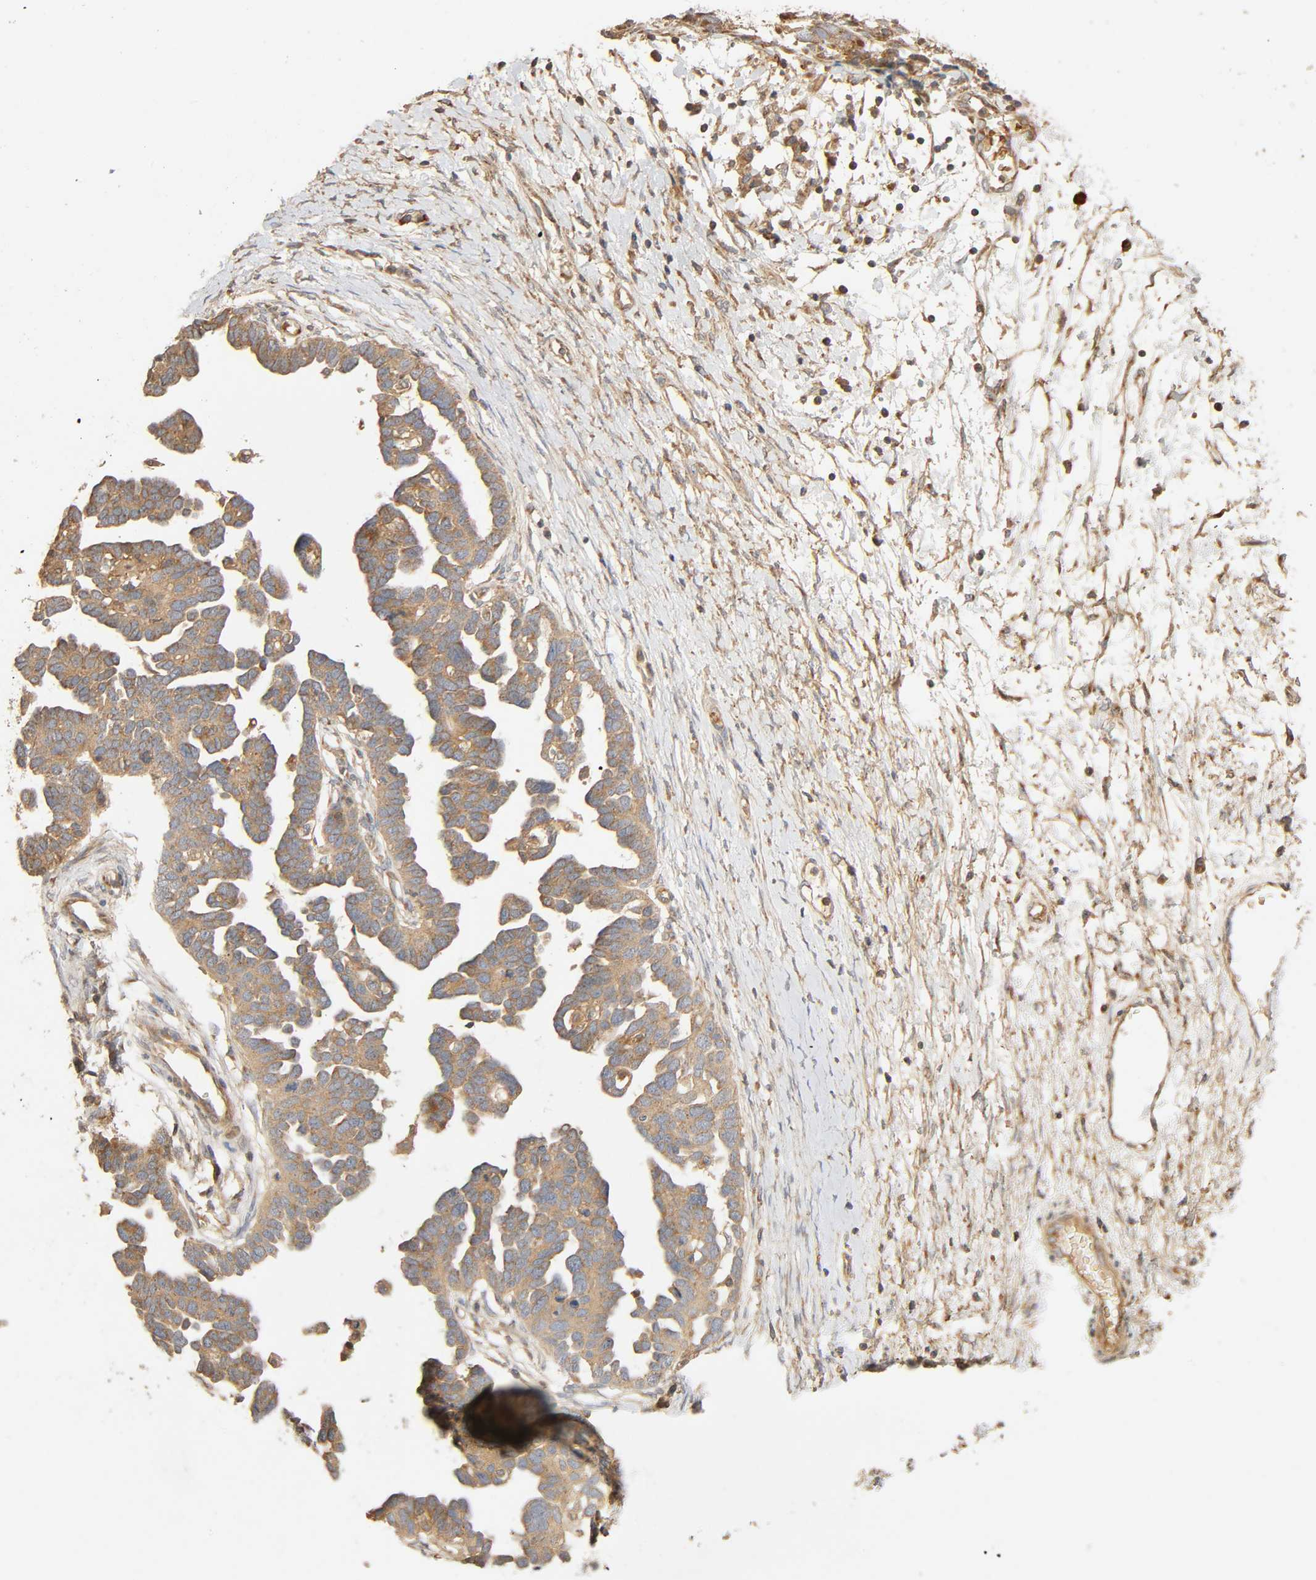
{"staining": {"intensity": "moderate", "quantity": ">75%", "location": "cytoplasmic/membranous"}, "tissue": "ovarian cancer", "cell_type": "Tumor cells", "image_type": "cancer", "snomed": [{"axis": "morphology", "description": "Cystadenocarcinoma, serous, NOS"}, {"axis": "topography", "description": "Ovary"}], "caption": "Protein staining of serous cystadenocarcinoma (ovarian) tissue demonstrates moderate cytoplasmic/membranous expression in approximately >75% of tumor cells. (brown staining indicates protein expression, while blue staining denotes nuclei).", "gene": "SGSM1", "patient": {"sex": "female", "age": 54}}